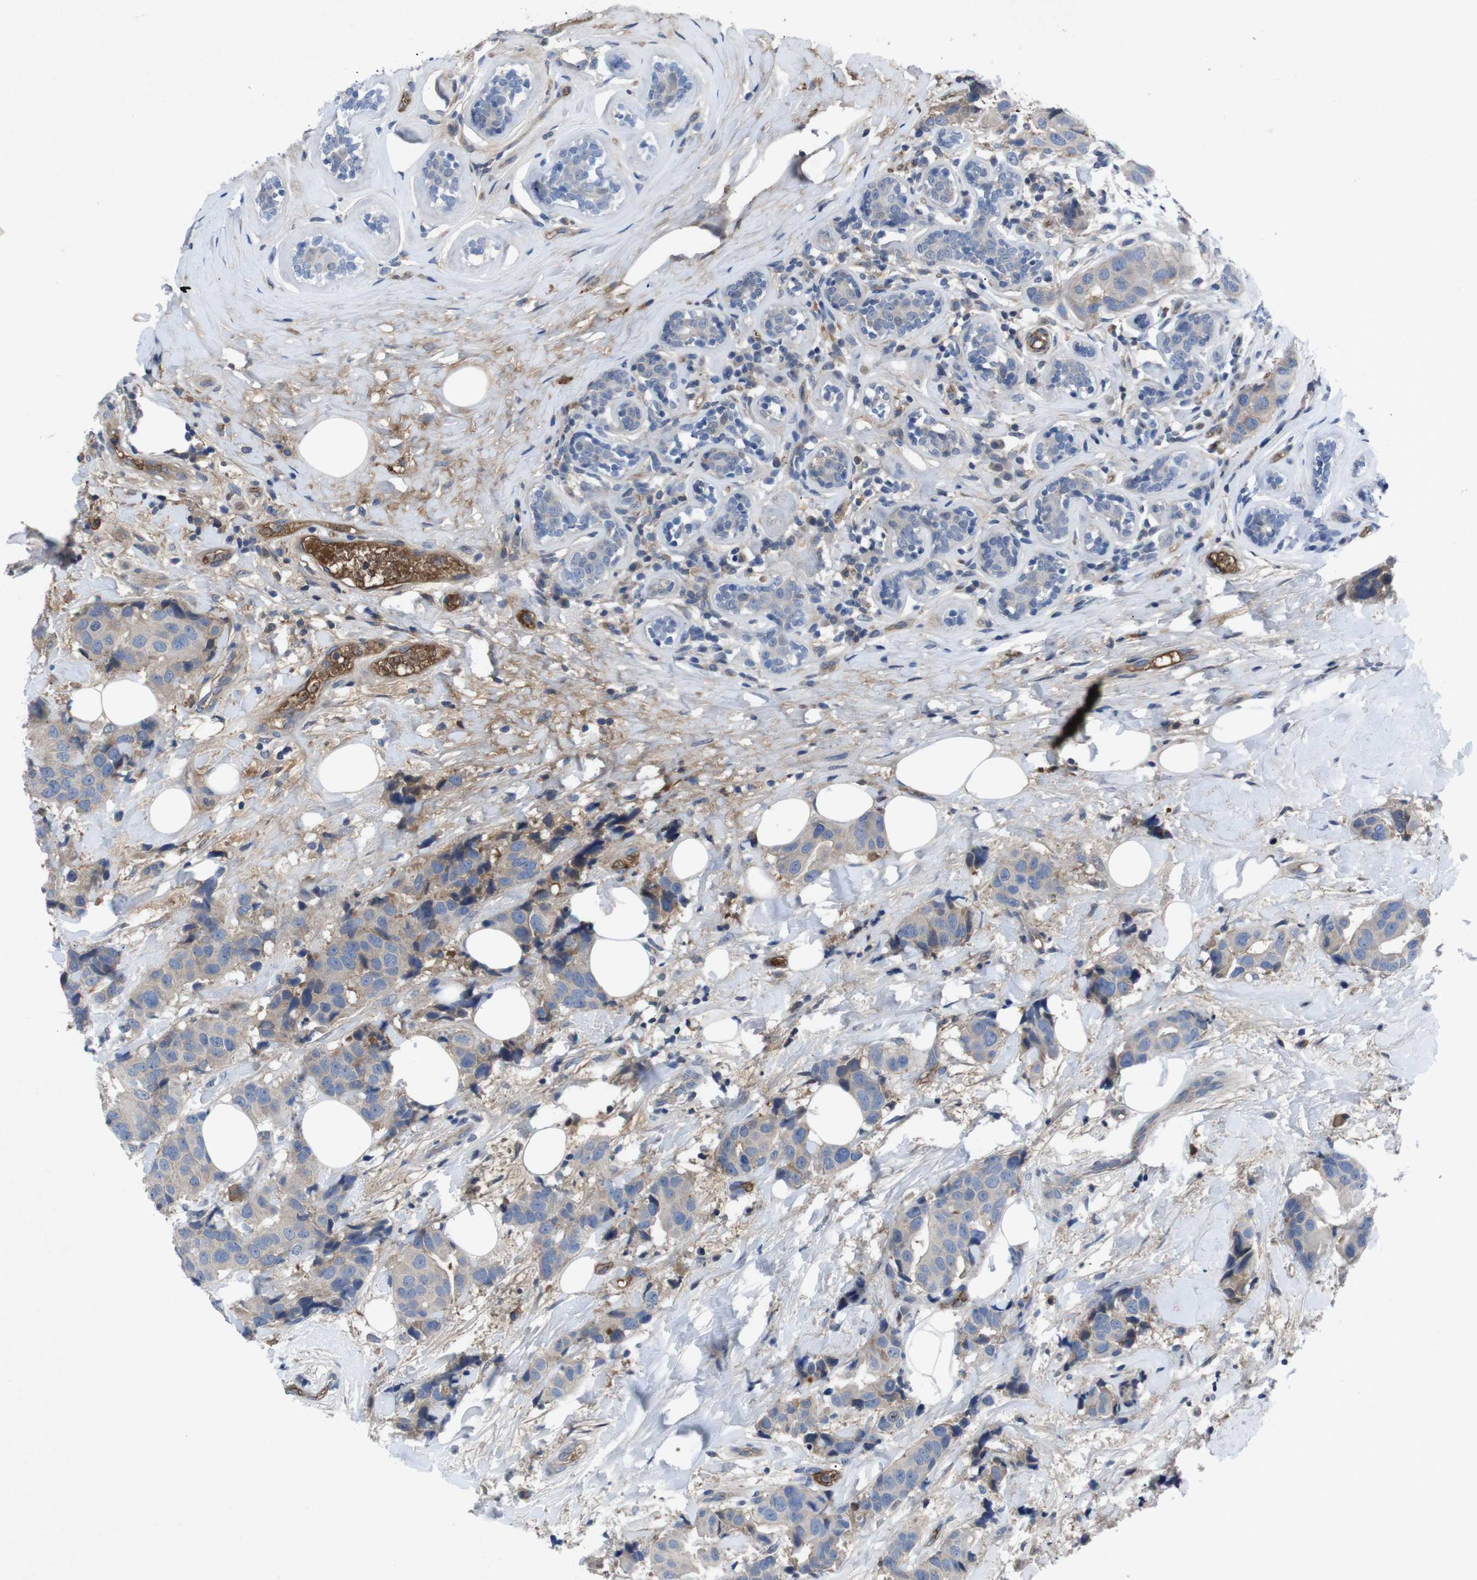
{"staining": {"intensity": "weak", "quantity": "25%-75%", "location": "cytoplasmic/membranous"}, "tissue": "breast cancer", "cell_type": "Tumor cells", "image_type": "cancer", "snomed": [{"axis": "morphology", "description": "Normal tissue, NOS"}, {"axis": "morphology", "description": "Duct carcinoma"}, {"axis": "topography", "description": "Breast"}], "caption": "Immunohistochemistry (IHC) (DAB (3,3'-diaminobenzidine)) staining of breast cancer reveals weak cytoplasmic/membranous protein expression in about 25%-75% of tumor cells.", "gene": "SPTB", "patient": {"sex": "female", "age": 39}}